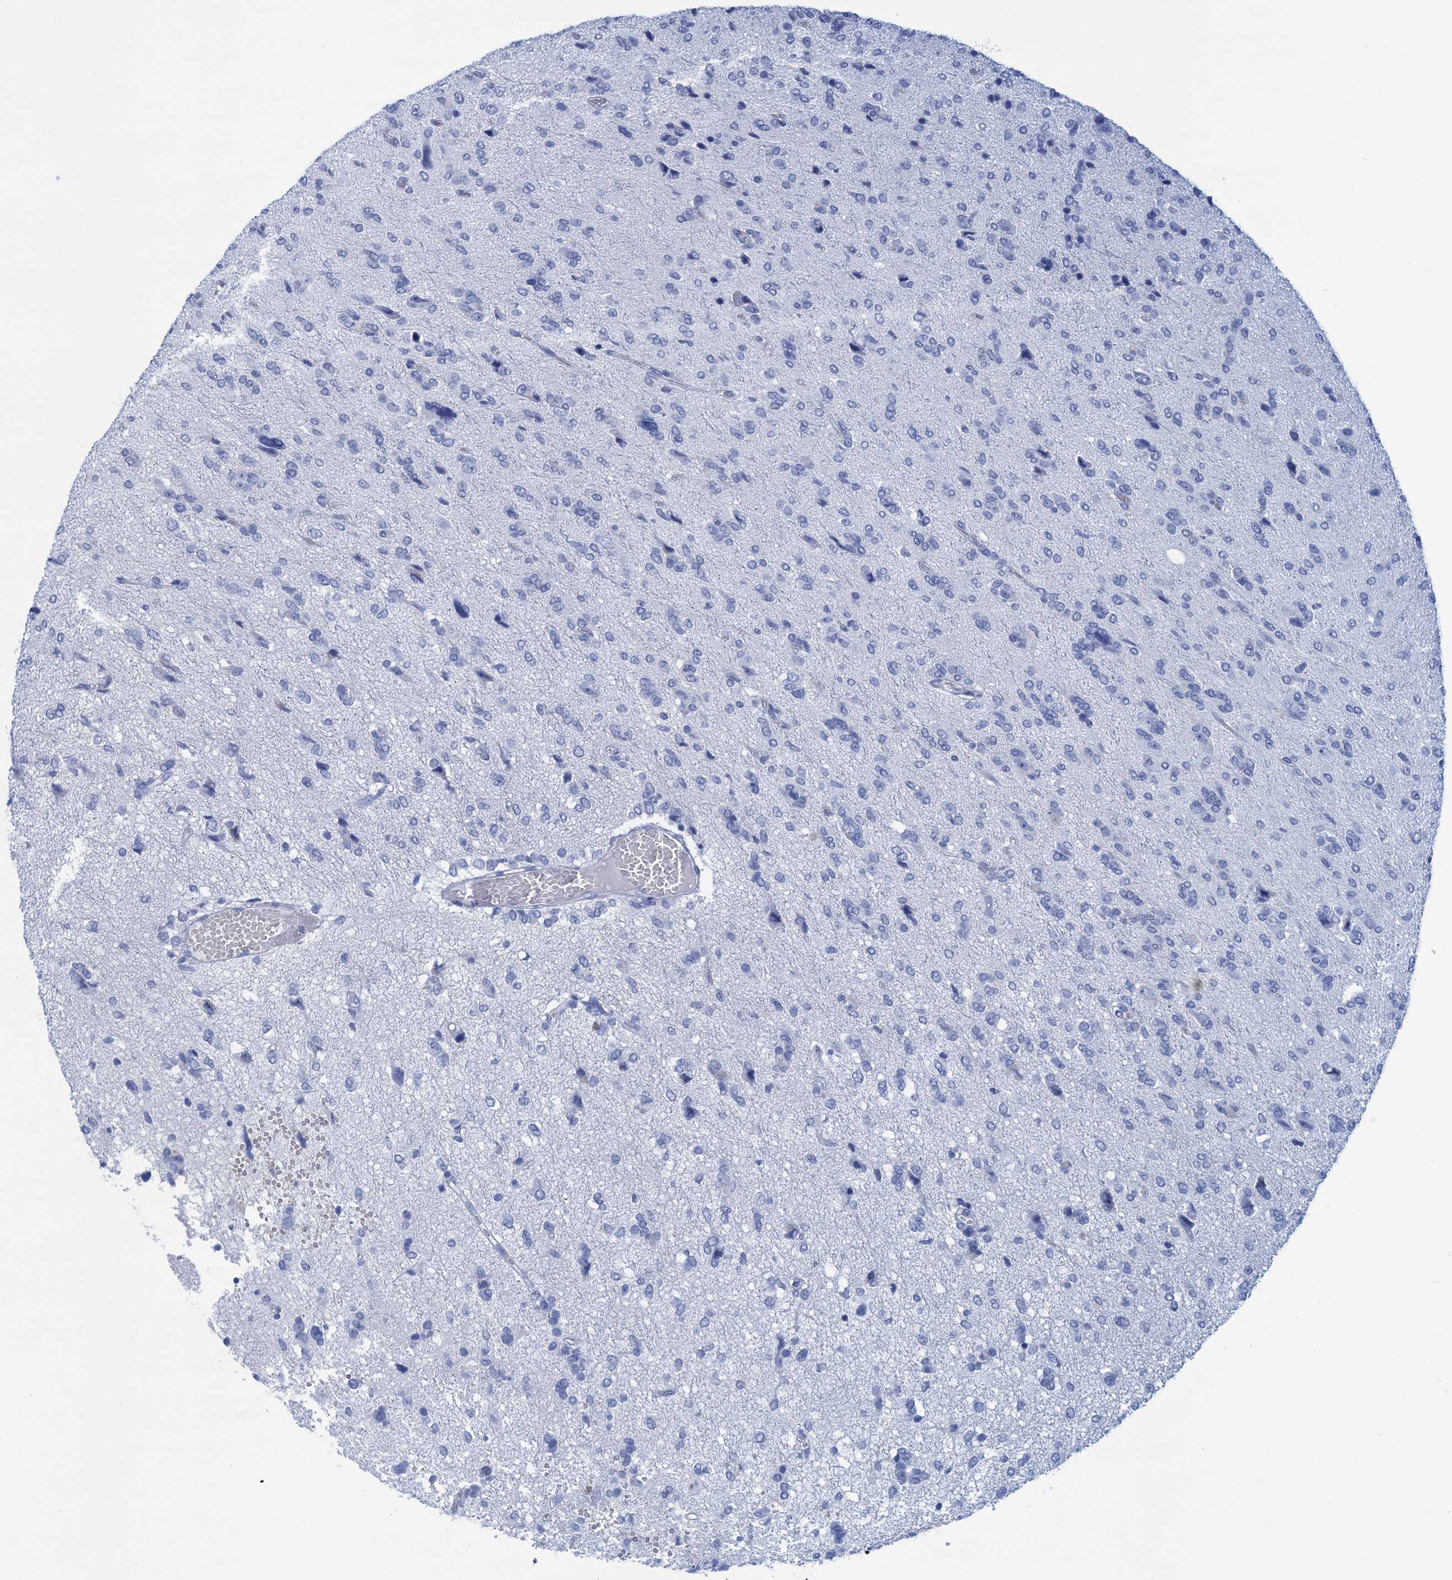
{"staining": {"intensity": "negative", "quantity": "none", "location": "none"}, "tissue": "glioma", "cell_type": "Tumor cells", "image_type": "cancer", "snomed": [{"axis": "morphology", "description": "Glioma, malignant, High grade"}, {"axis": "topography", "description": "Brain"}], "caption": "IHC micrograph of glioma stained for a protein (brown), which exhibits no staining in tumor cells.", "gene": "CALML5", "patient": {"sex": "female", "age": 59}}